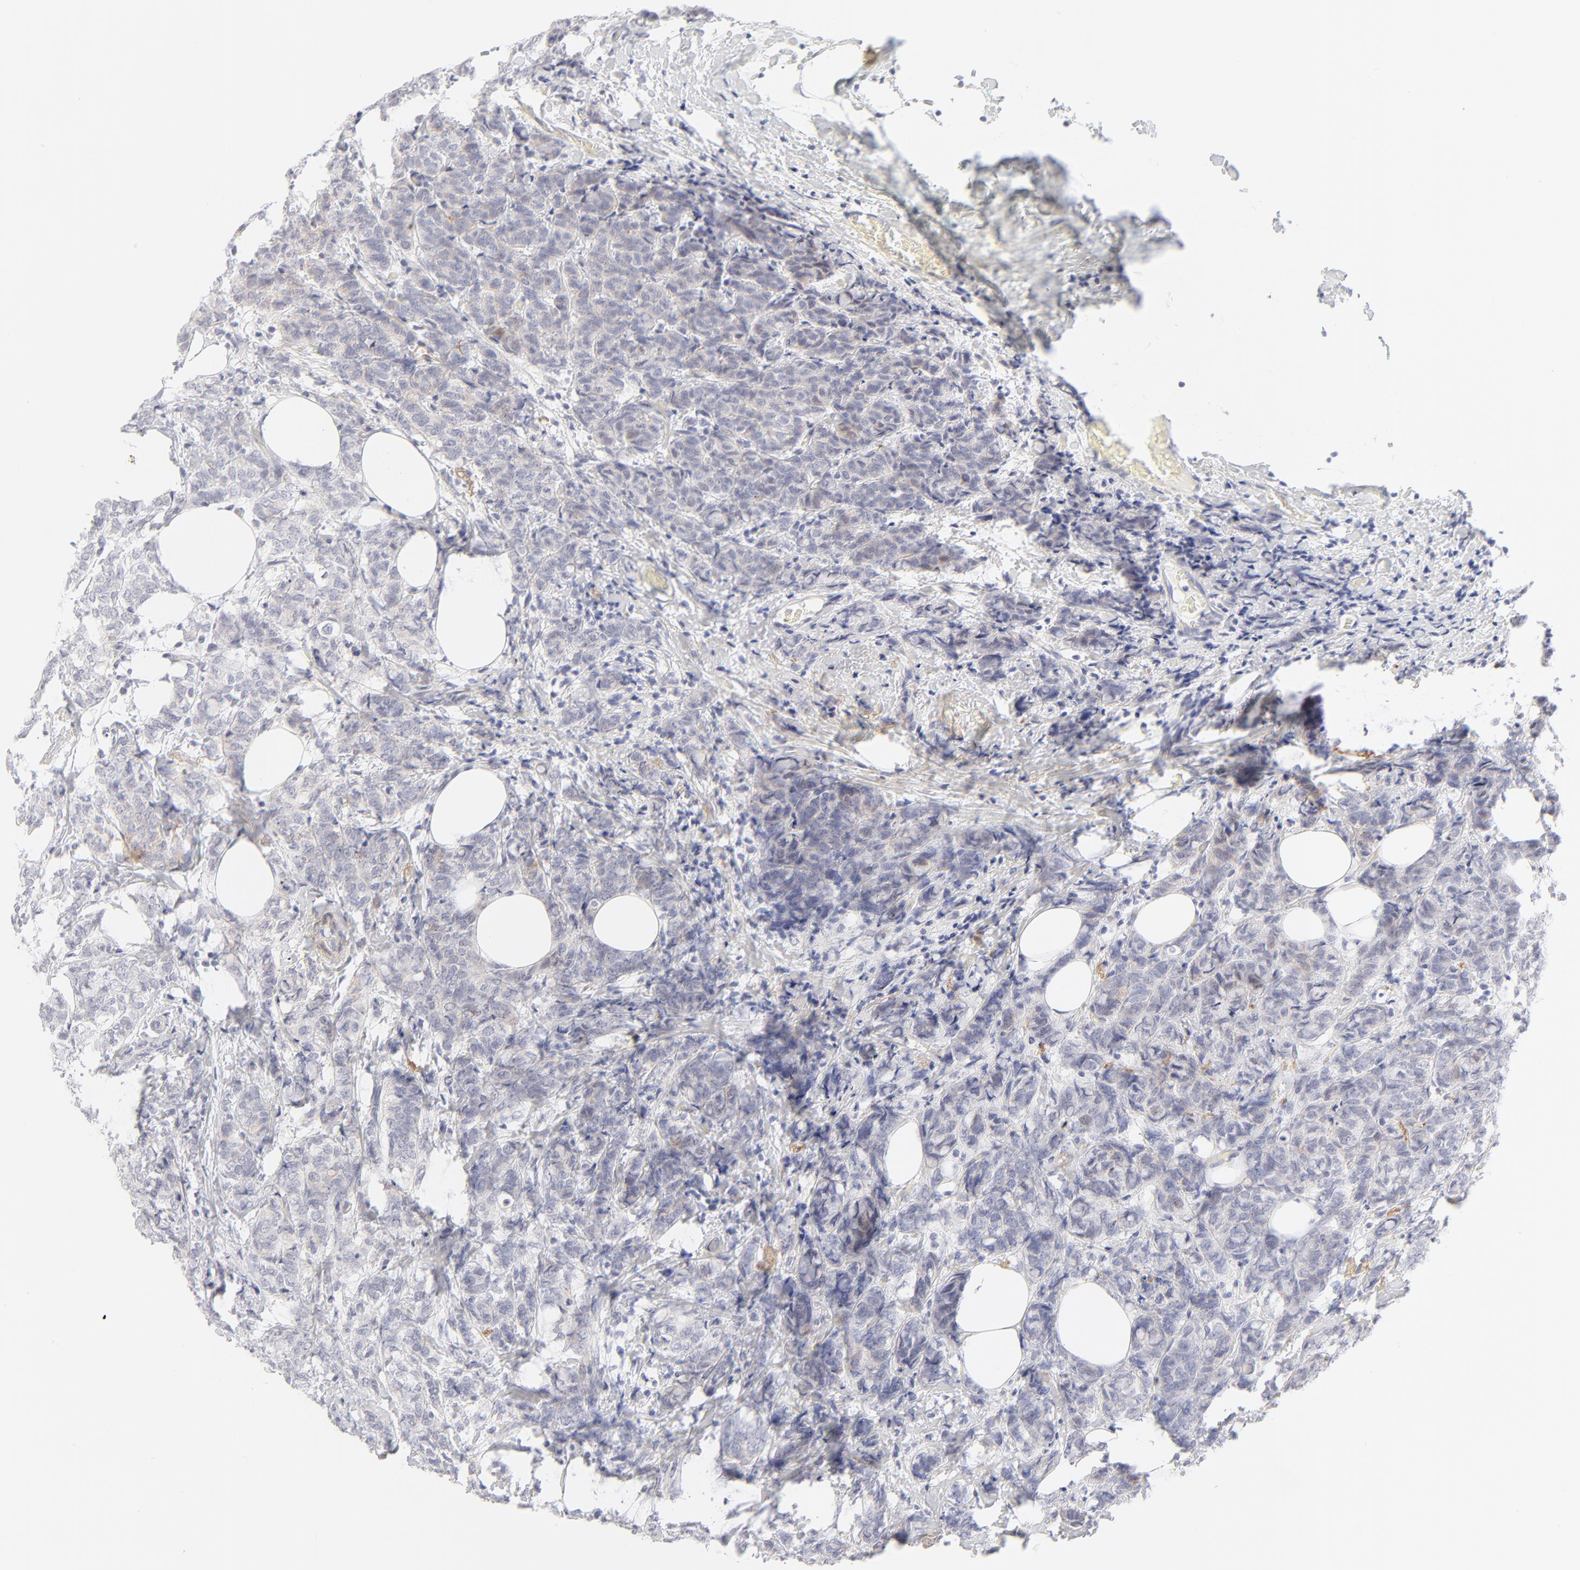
{"staining": {"intensity": "weak", "quantity": "<25%", "location": "cytoplasmic/membranous"}, "tissue": "breast cancer", "cell_type": "Tumor cells", "image_type": "cancer", "snomed": [{"axis": "morphology", "description": "Lobular carcinoma"}, {"axis": "topography", "description": "Breast"}], "caption": "Protein analysis of lobular carcinoma (breast) shows no significant expression in tumor cells. (Stains: DAB immunohistochemistry (IHC) with hematoxylin counter stain, Microscopy: brightfield microscopy at high magnification).", "gene": "NPNT", "patient": {"sex": "female", "age": 60}}